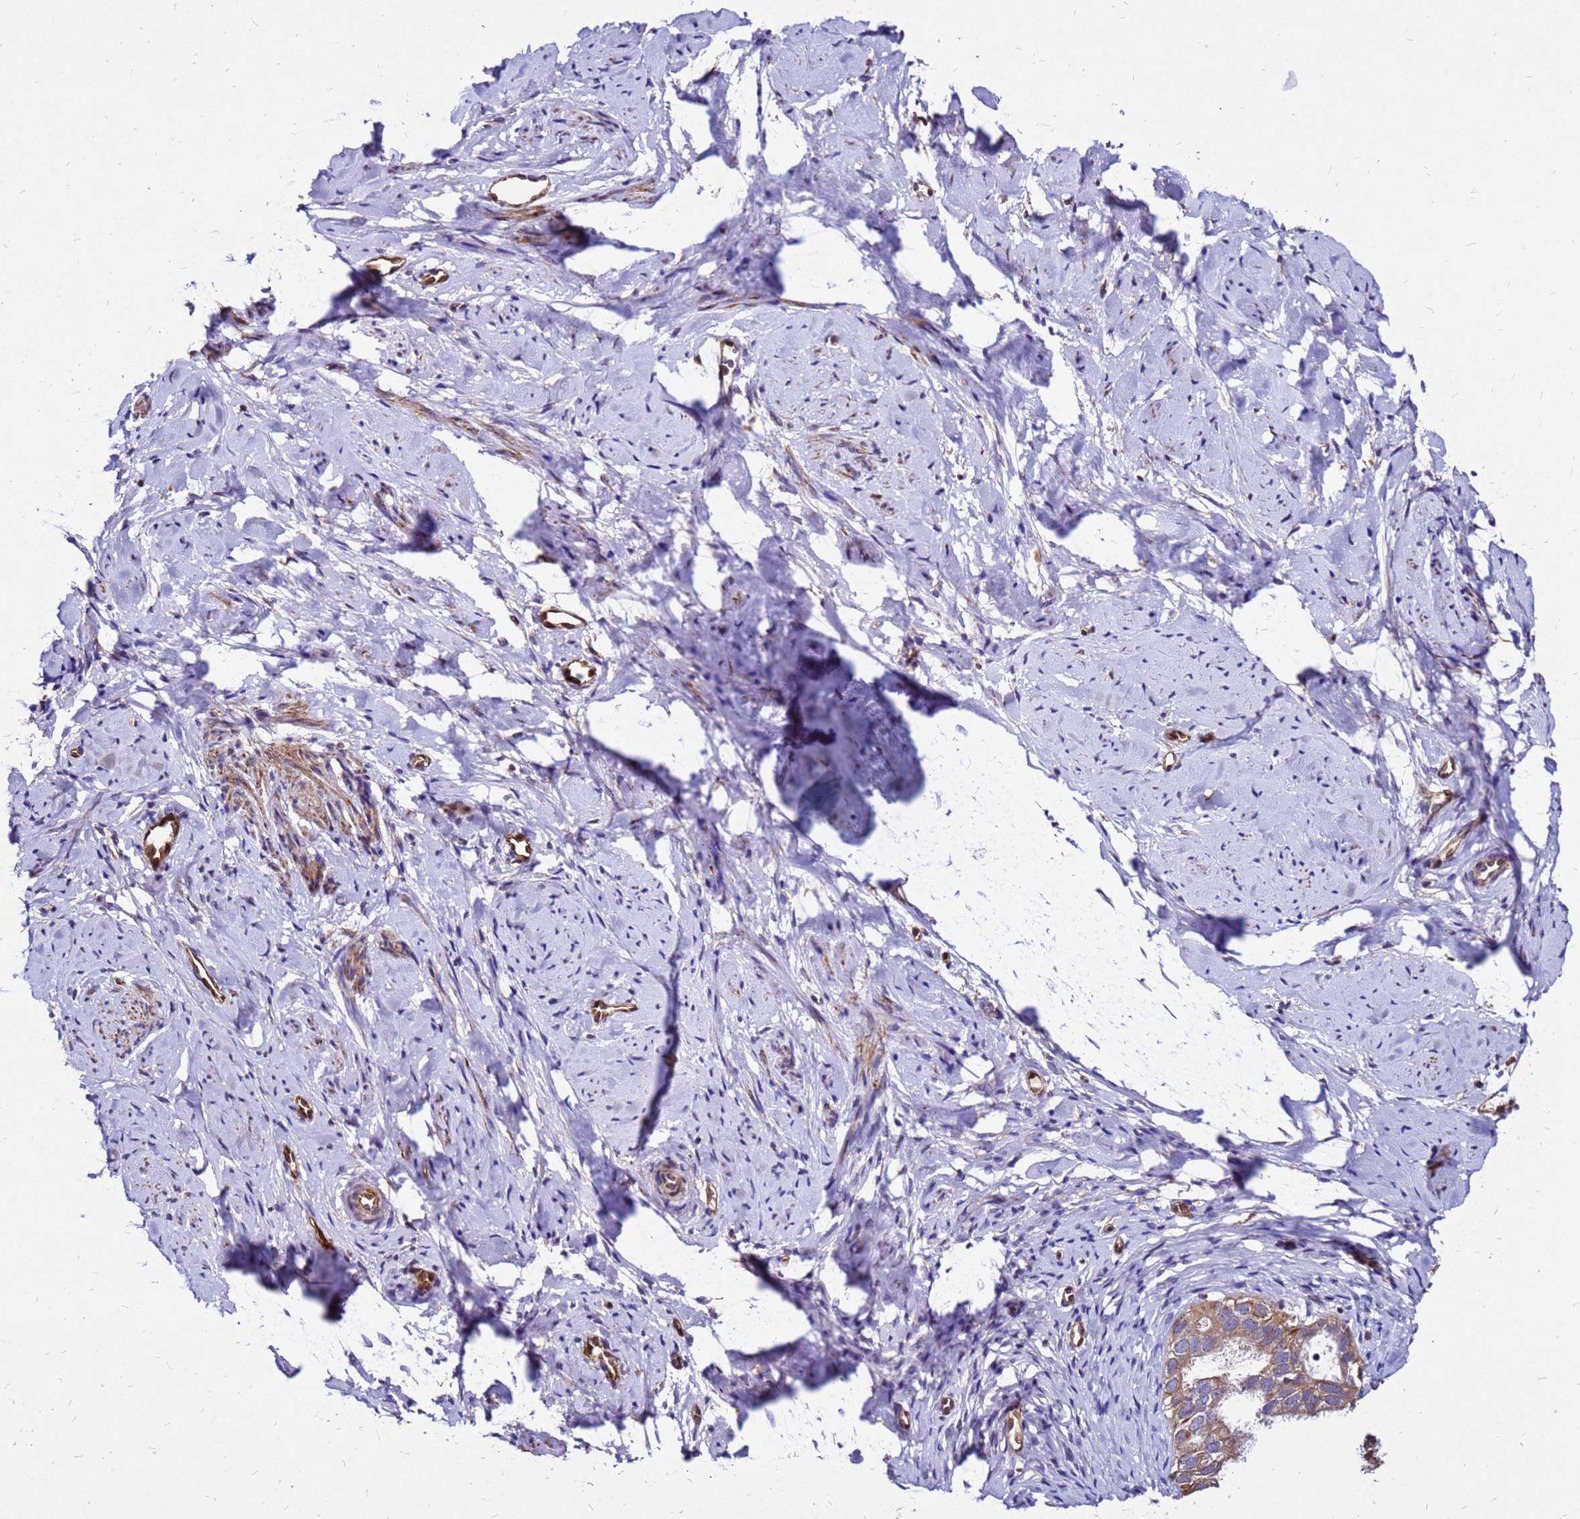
{"staining": {"intensity": "moderate", "quantity": "25%-75%", "location": "cytoplasmic/membranous"}, "tissue": "cervix", "cell_type": "Glandular cells", "image_type": "normal", "snomed": [{"axis": "morphology", "description": "Normal tissue, NOS"}, {"axis": "topography", "description": "Cervix"}], "caption": "Brown immunohistochemical staining in benign human cervix exhibits moderate cytoplasmic/membranous staining in approximately 25%-75% of glandular cells.", "gene": "DUSP23", "patient": {"sex": "female", "age": 57}}